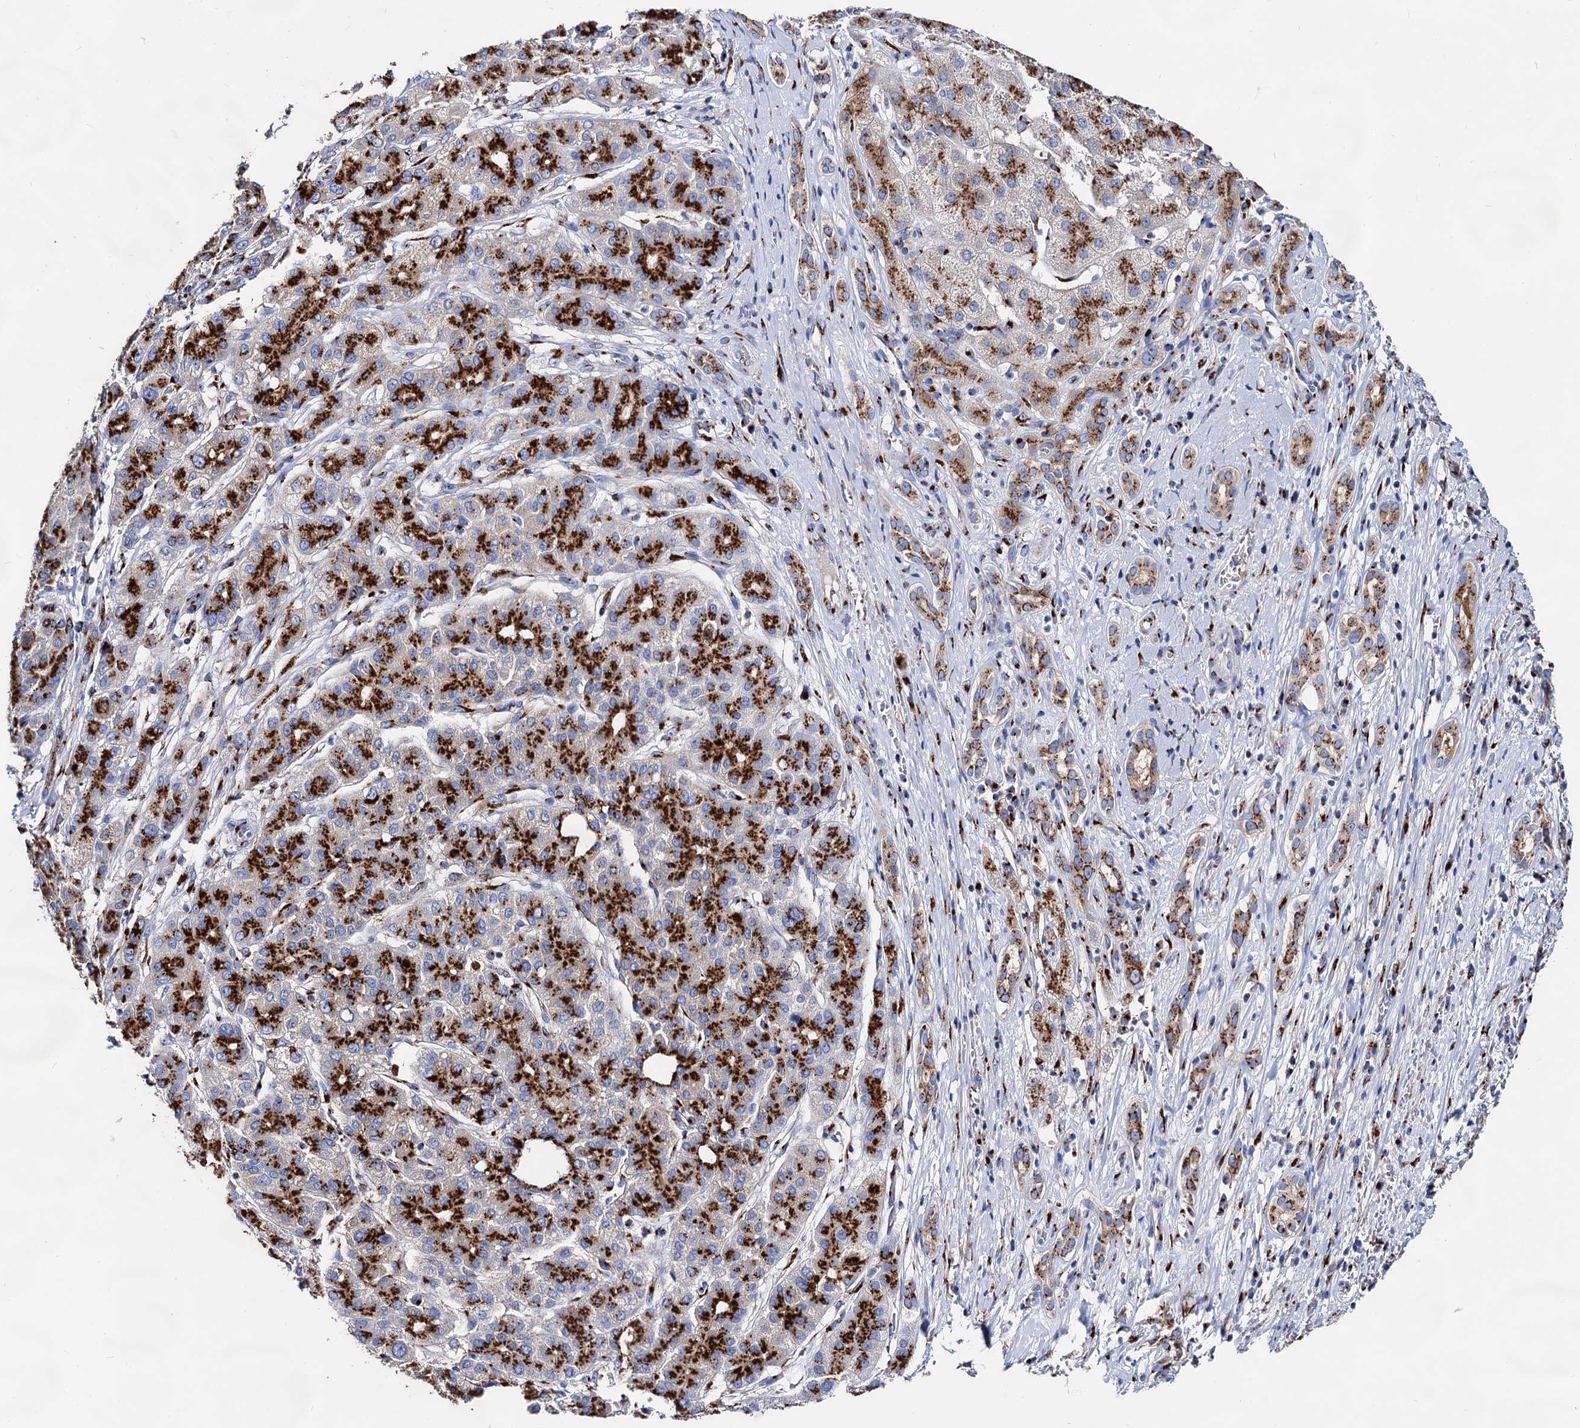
{"staining": {"intensity": "strong", "quantity": ">75%", "location": "cytoplasmic/membranous"}, "tissue": "liver cancer", "cell_type": "Tumor cells", "image_type": "cancer", "snomed": [{"axis": "morphology", "description": "Carcinoma, Hepatocellular, NOS"}, {"axis": "topography", "description": "Liver"}], "caption": "Human liver cancer (hepatocellular carcinoma) stained for a protein (brown) reveals strong cytoplasmic/membranous positive staining in about >75% of tumor cells.", "gene": "TM9SF3", "patient": {"sex": "male", "age": 65}}